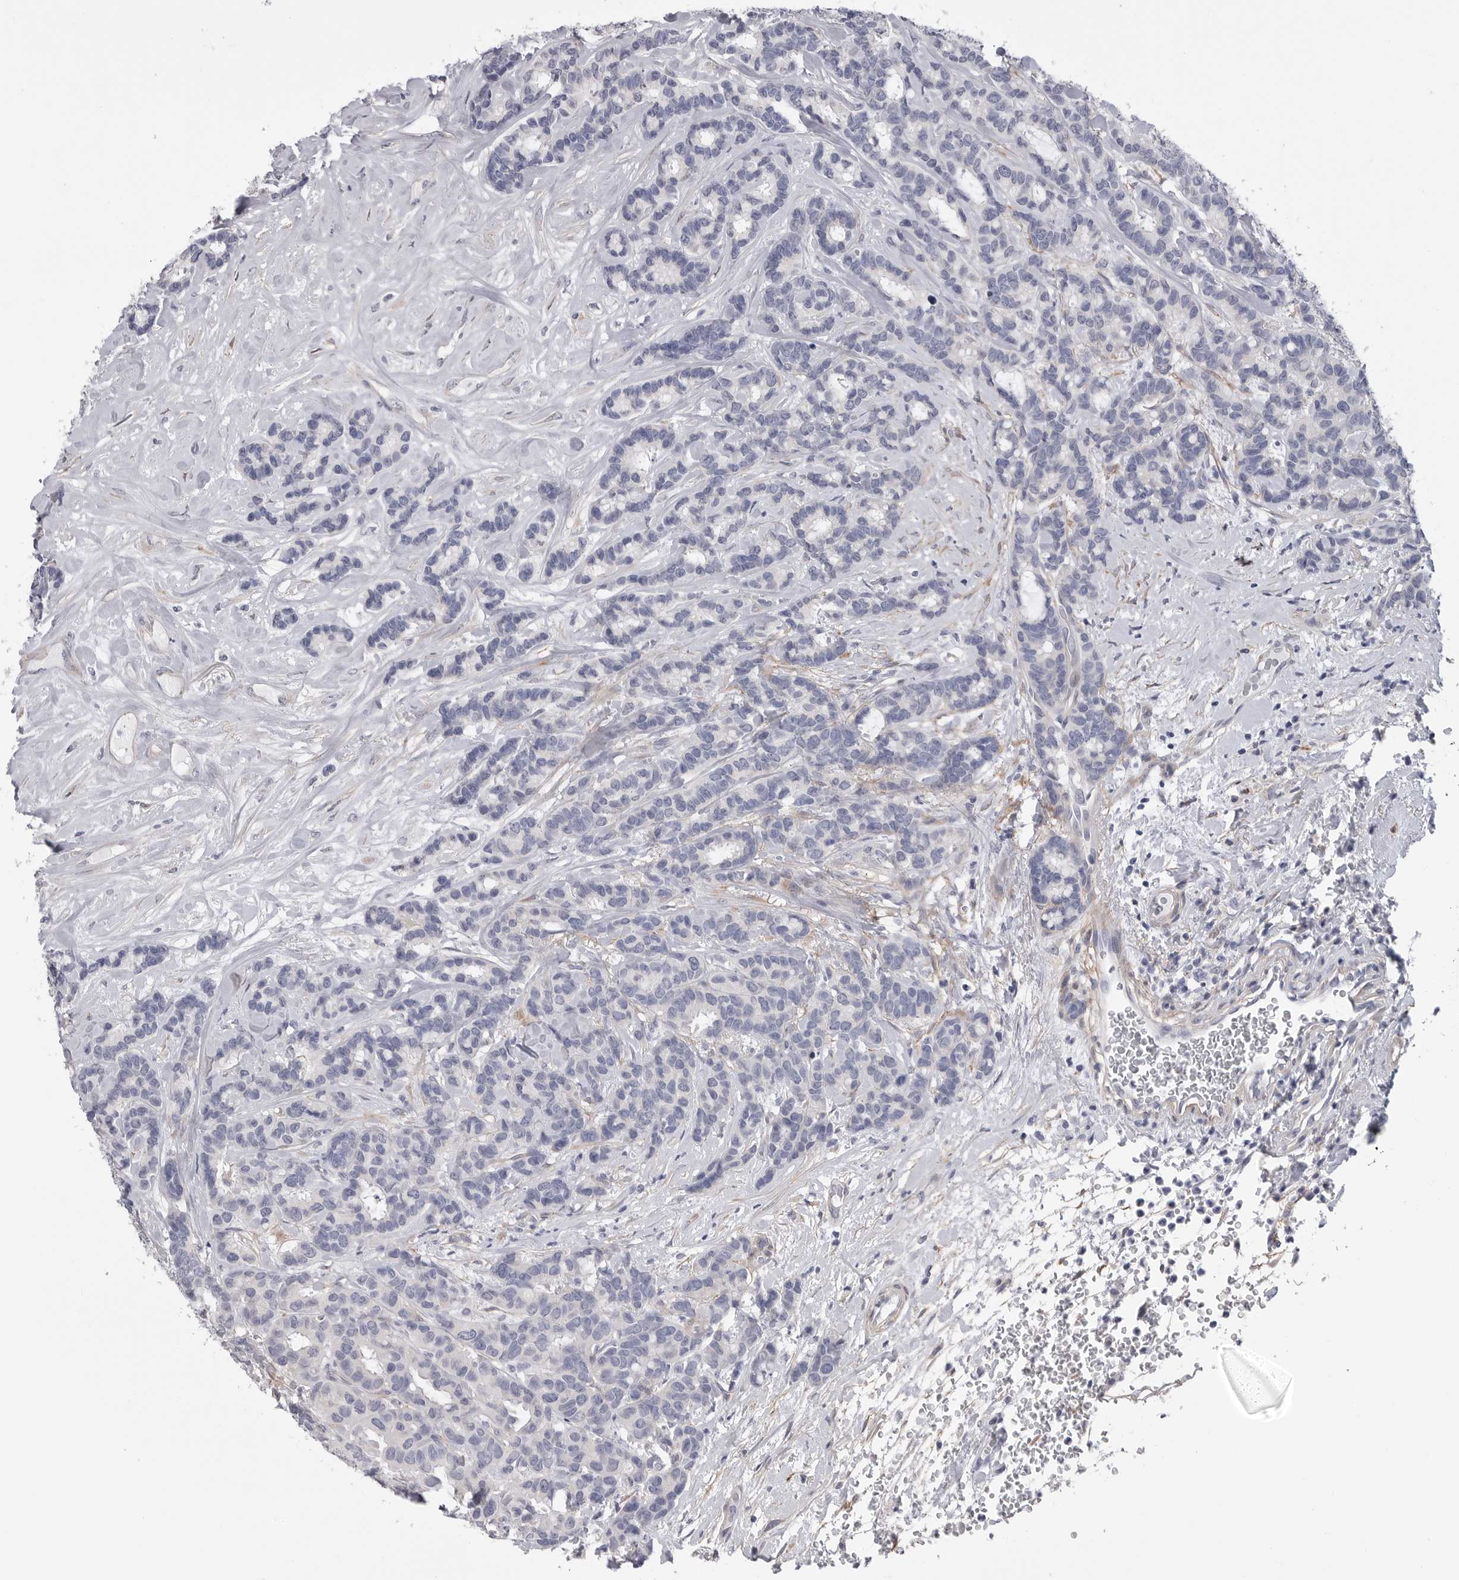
{"staining": {"intensity": "negative", "quantity": "none", "location": "none"}, "tissue": "breast cancer", "cell_type": "Tumor cells", "image_type": "cancer", "snomed": [{"axis": "morphology", "description": "Duct carcinoma"}, {"axis": "topography", "description": "Breast"}], "caption": "Immunohistochemical staining of human breast cancer (infiltrating ductal carcinoma) exhibits no significant positivity in tumor cells.", "gene": "AKAP12", "patient": {"sex": "female", "age": 87}}